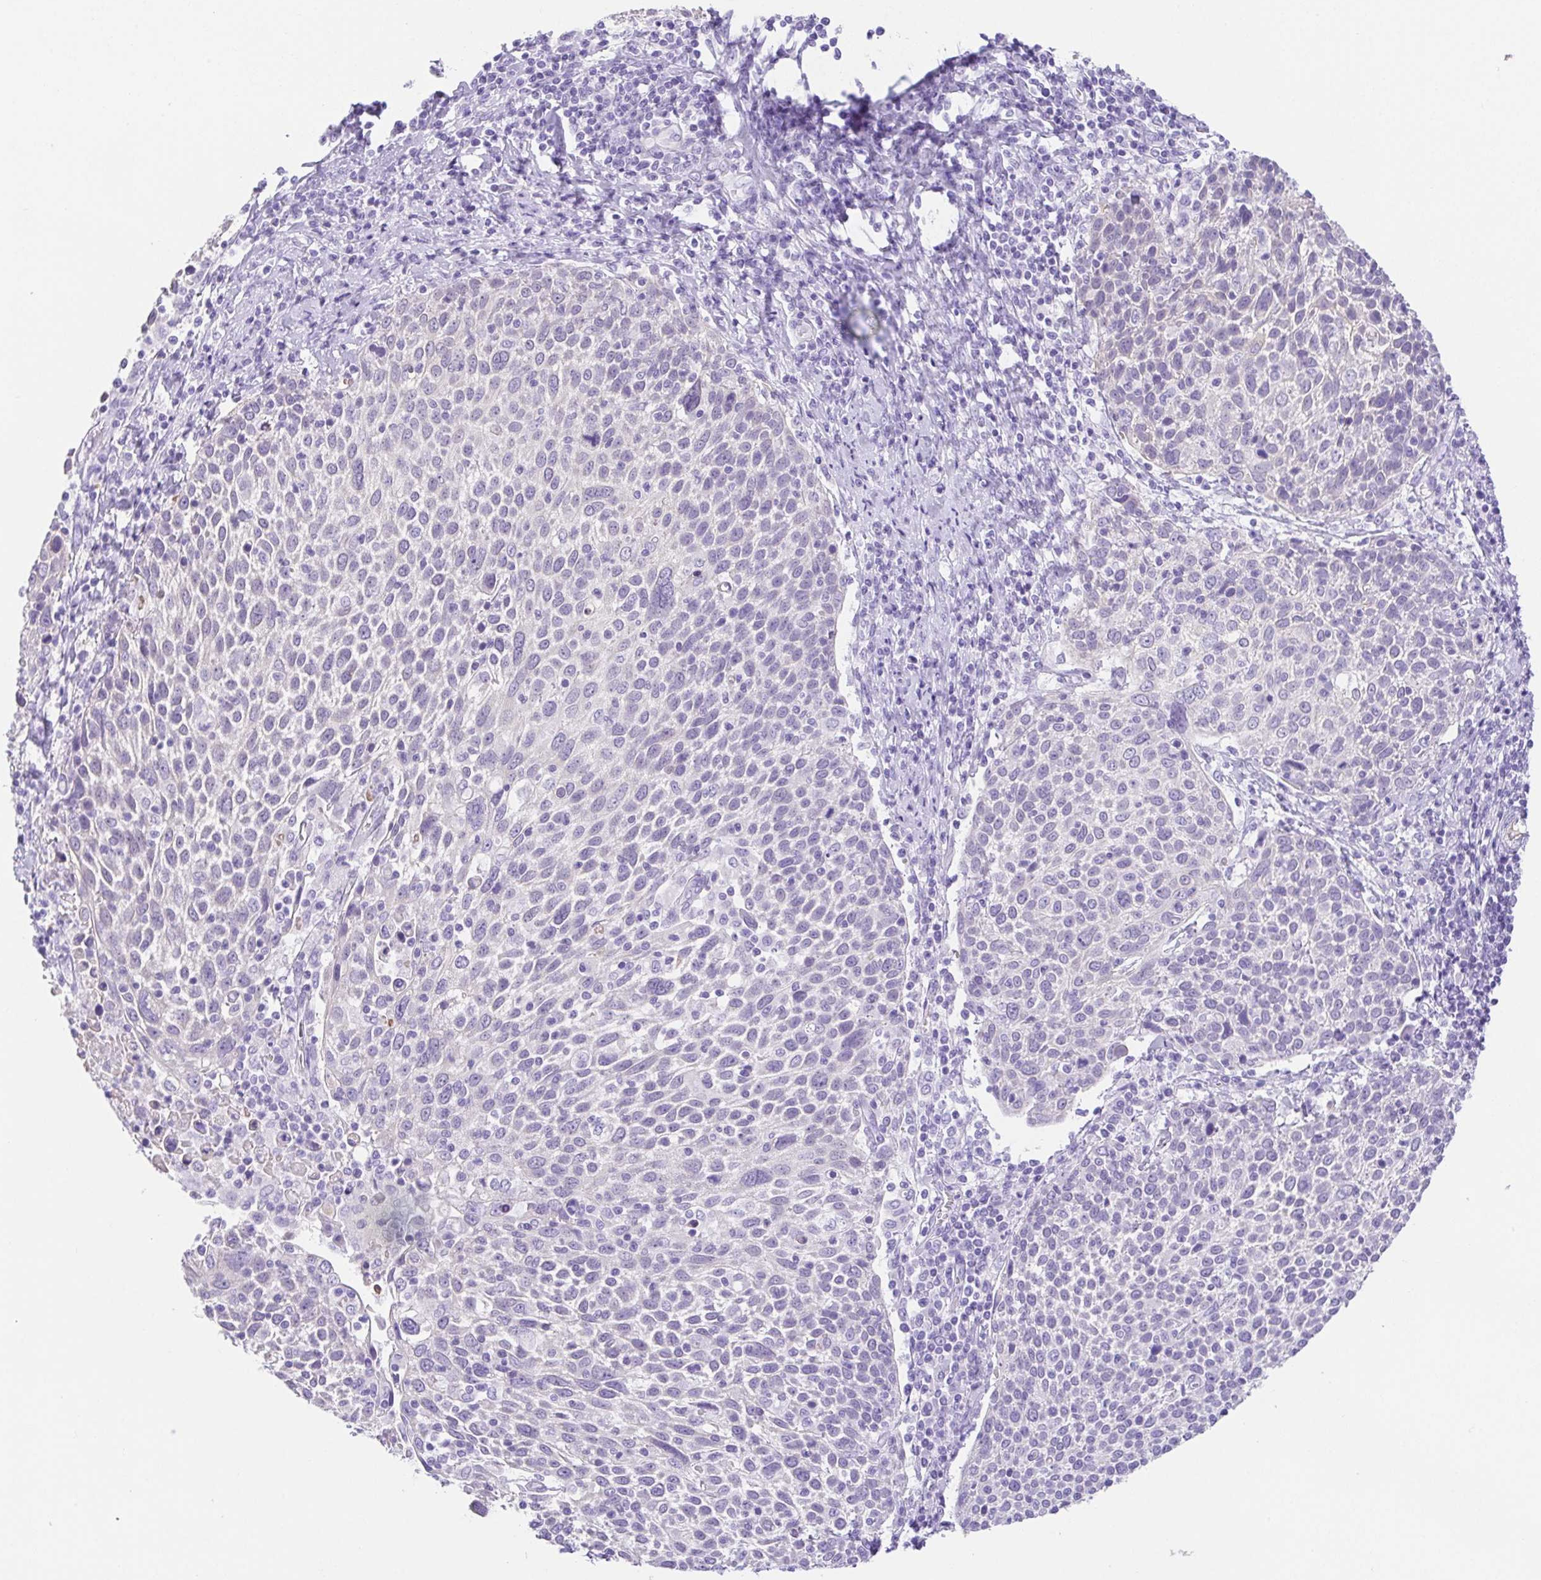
{"staining": {"intensity": "negative", "quantity": "none", "location": "none"}, "tissue": "cervical cancer", "cell_type": "Tumor cells", "image_type": "cancer", "snomed": [{"axis": "morphology", "description": "Squamous cell carcinoma, NOS"}, {"axis": "topography", "description": "Cervix"}], "caption": "The image reveals no significant staining in tumor cells of cervical cancer (squamous cell carcinoma).", "gene": "SPATA4", "patient": {"sex": "female", "age": 61}}